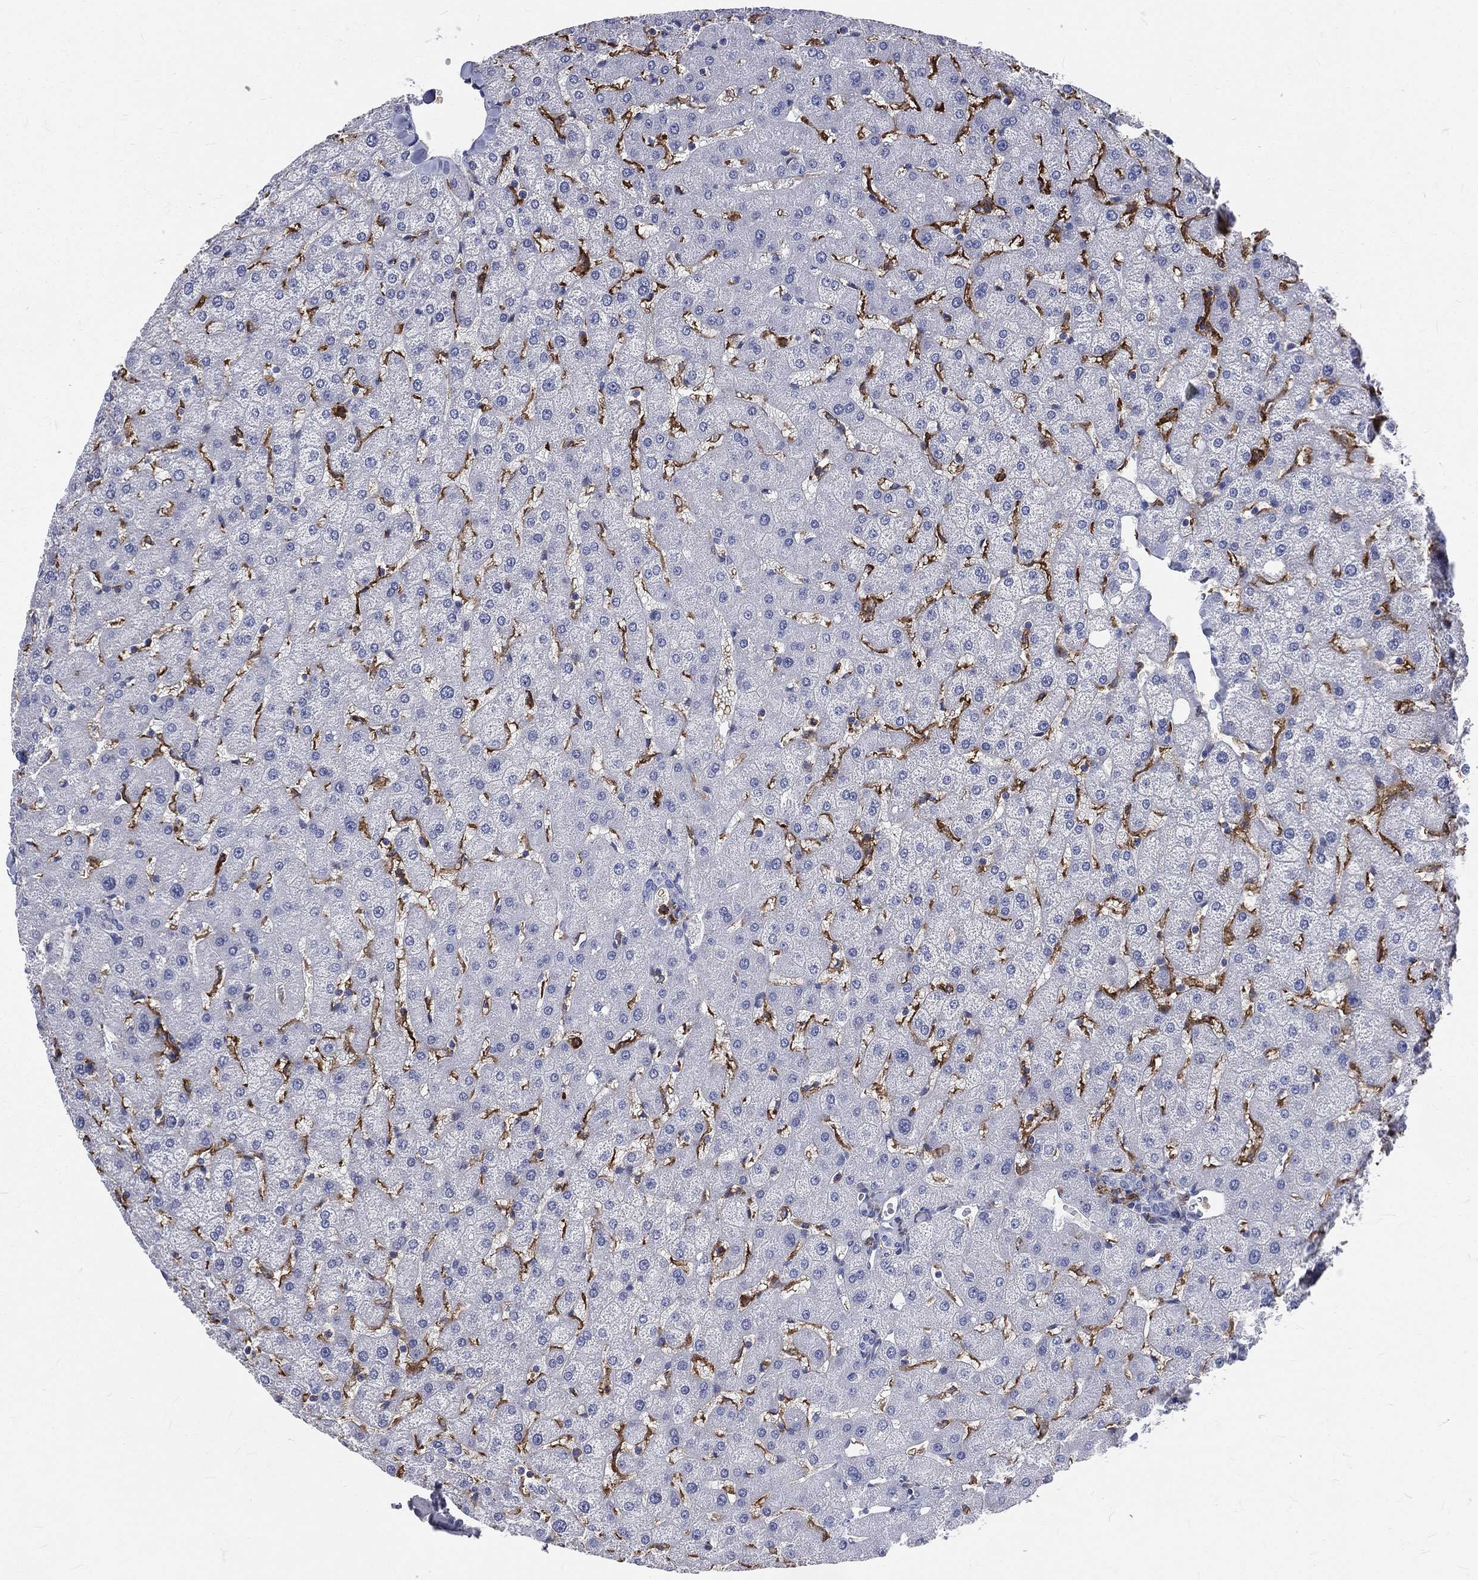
{"staining": {"intensity": "negative", "quantity": "none", "location": "none"}, "tissue": "liver", "cell_type": "Cholangiocytes", "image_type": "normal", "snomed": [{"axis": "morphology", "description": "Normal tissue, NOS"}, {"axis": "topography", "description": "Liver"}], "caption": "Benign liver was stained to show a protein in brown. There is no significant staining in cholangiocytes.", "gene": "BASP1", "patient": {"sex": "female", "age": 50}}